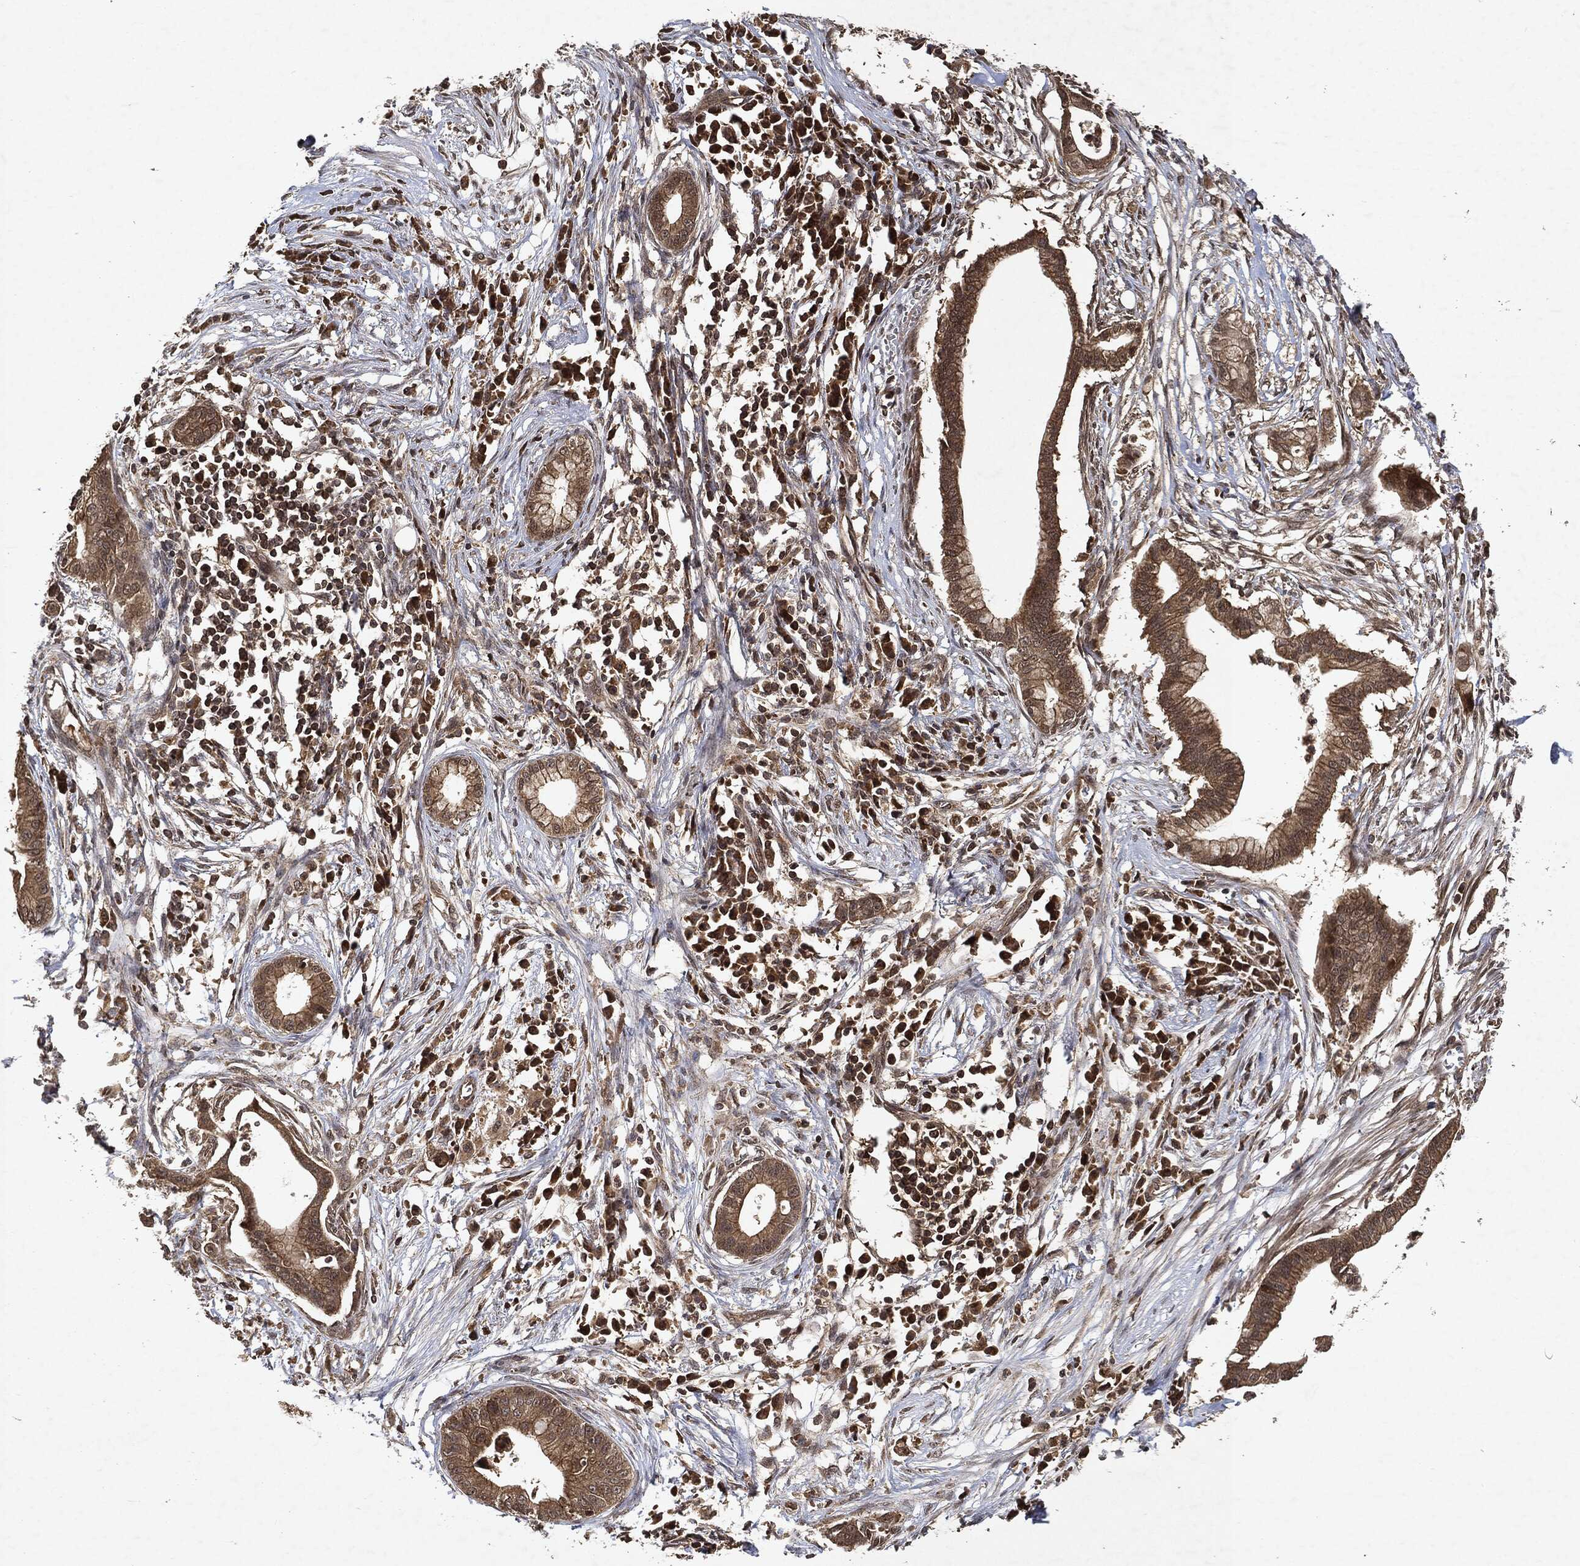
{"staining": {"intensity": "moderate", "quantity": ">75%", "location": "cytoplasmic/membranous"}, "tissue": "pancreatic cancer", "cell_type": "Tumor cells", "image_type": "cancer", "snomed": [{"axis": "morphology", "description": "Normal tissue, NOS"}, {"axis": "morphology", "description": "Adenocarcinoma, NOS"}, {"axis": "topography", "description": "Pancreas"}], "caption": "About >75% of tumor cells in pancreatic adenocarcinoma reveal moderate cytoplasmic/membranous protein positivity as visualized by brown immunohistochemical staining.", "gene": "ZNF226", "patient": {"sex": "female", "age": 58}}